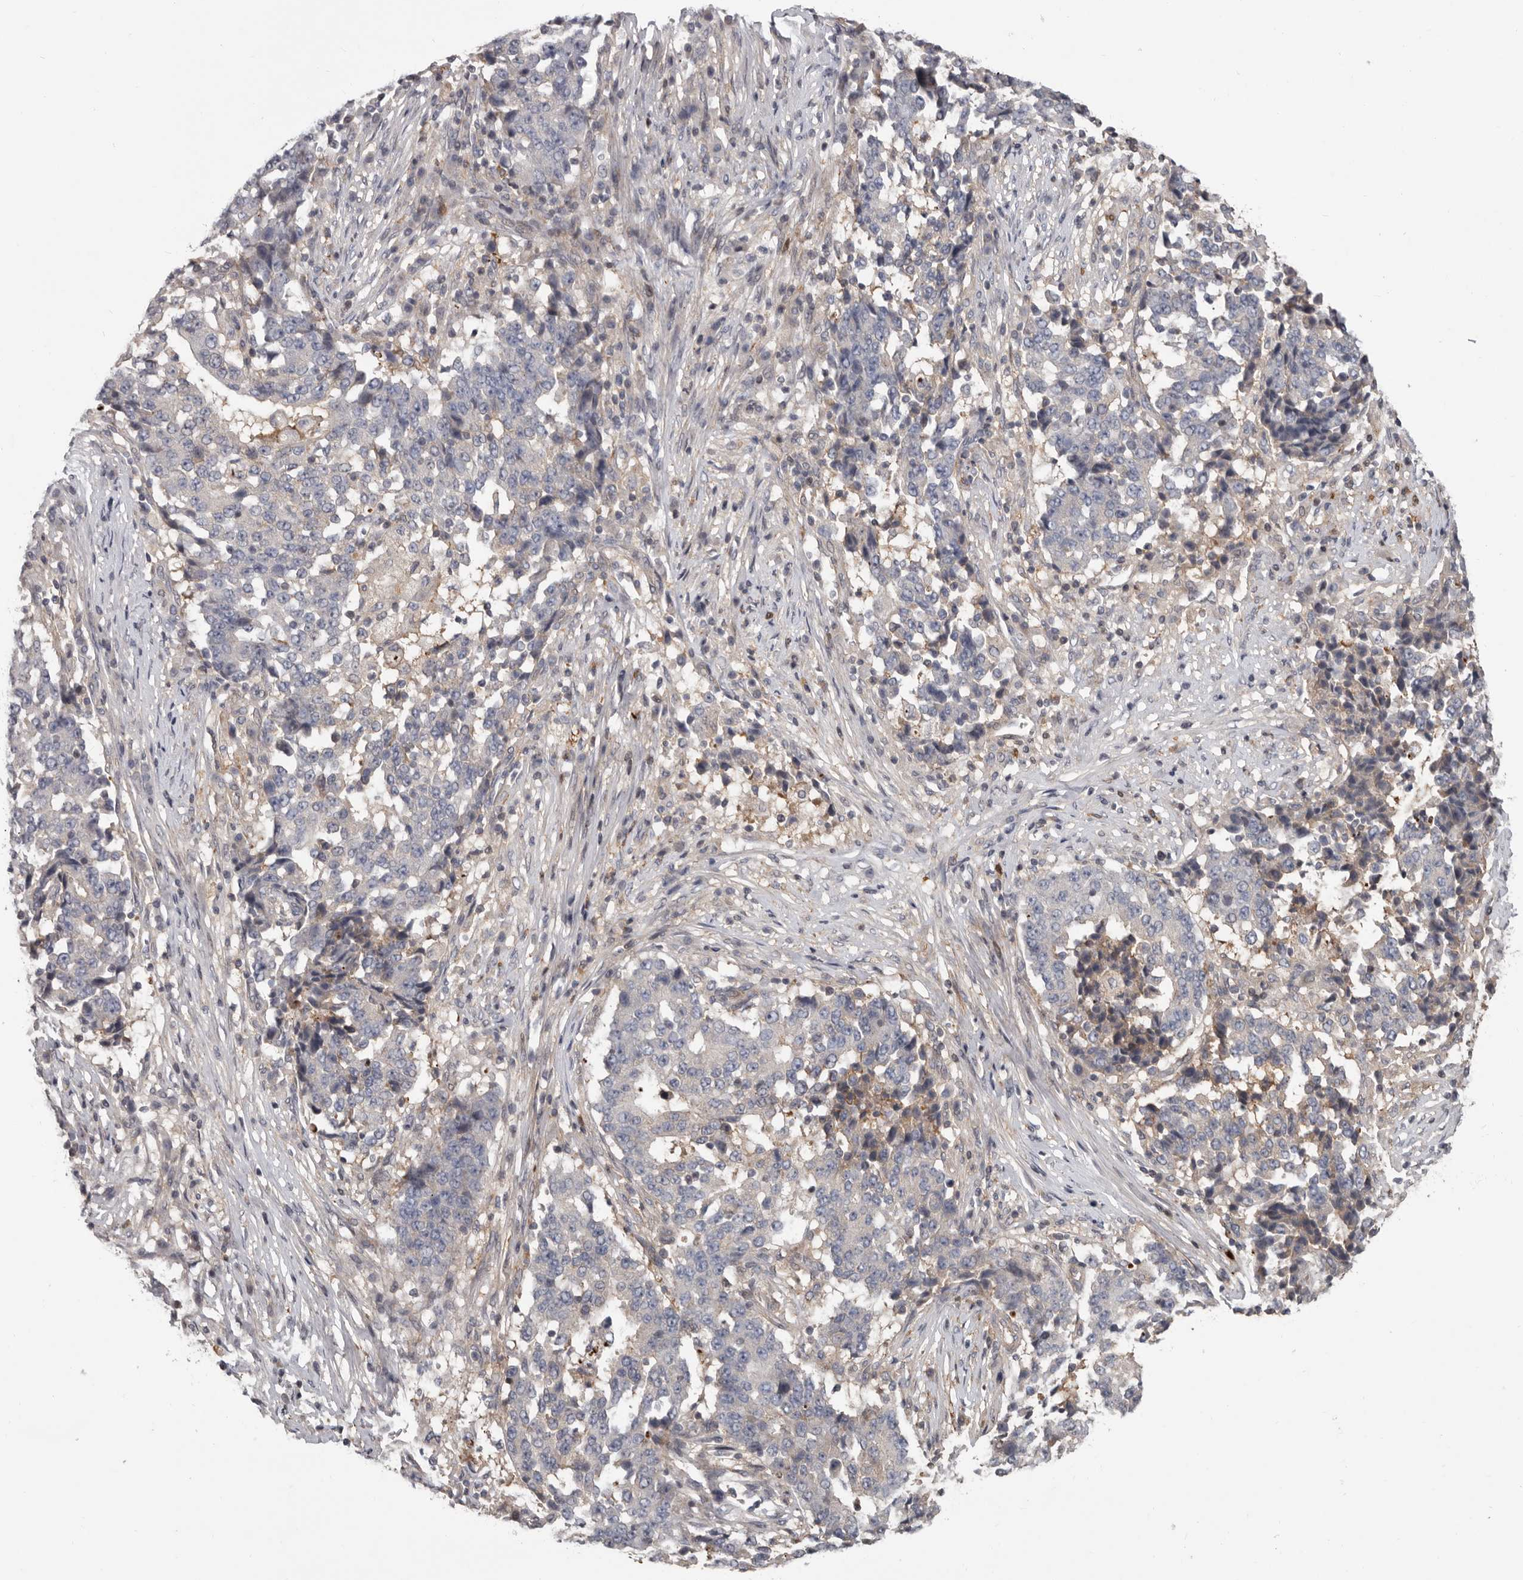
{"staining": {"intensity": "negative", "quantity": "none", "location": "none"}, "tissue": "stomach cancer", "cell_type": "Tumor cells", "image_type": "cancer", "snomed": [{"axis": "morphology", "description": "Adenocarcinoma, NOS"}, {"axis": "topography", "description": "Stomach"}], "caption": "The immunohistochemistry micrograph has no significant expression in tumor cells of adenocarcinoma (stomach) tissue.", "gene": "FGFR4", "patient": {"sex": "male", "age": 59}}